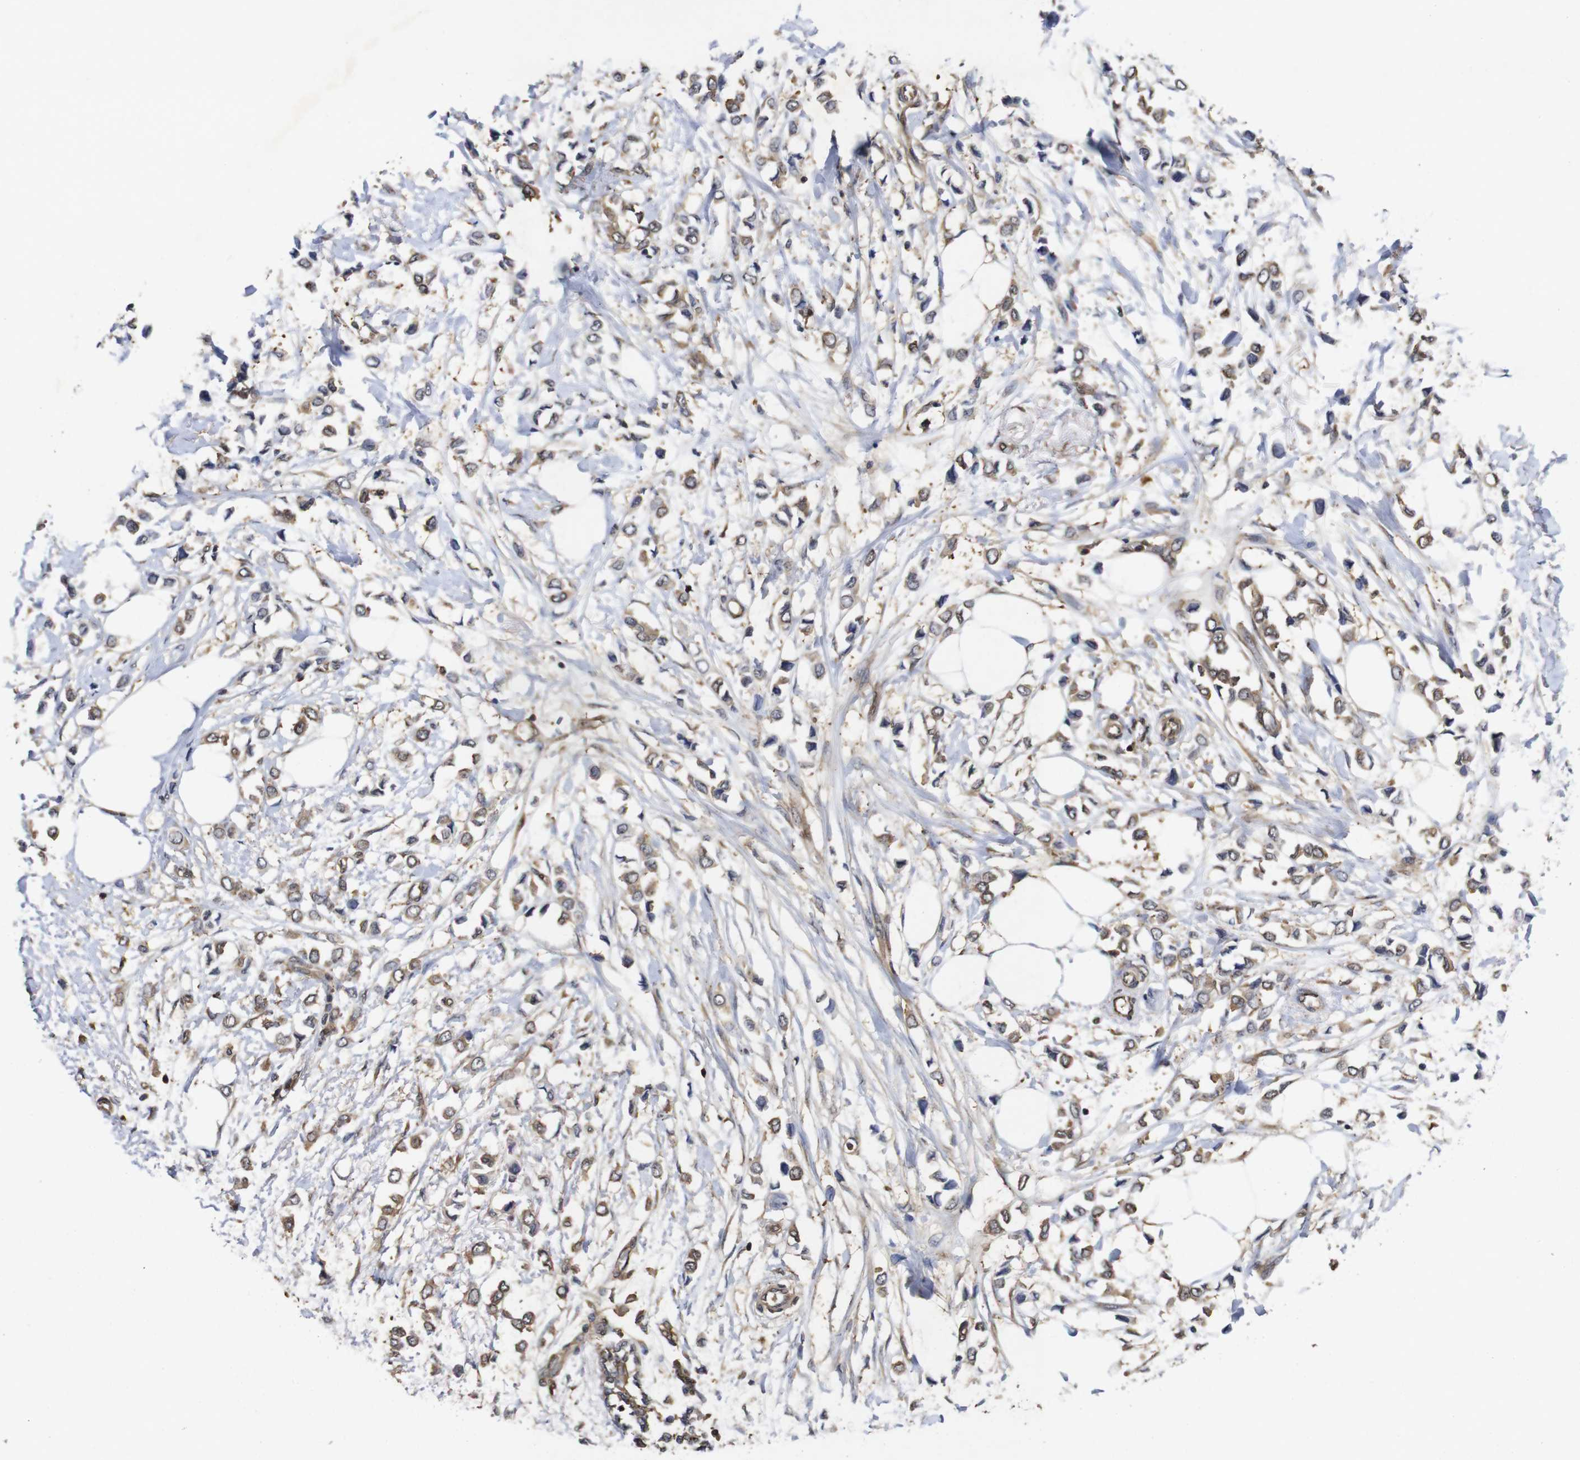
{"staining": {"intensity": "moderate", "quantity": ">75%", "location": "cytoplasmic/membranous"}, "tissue": "breast cancer", "cell_type": "Tumor cells", "image_type": "cancer", "snomed": [{"axis": "morphology", "description": "Lobular carcinoma"}, {"axis": "topography", "description": "Breast"}], "caption": "This is a micrograph of immunohistochemistry staining of breast cancer (lobular carcinoma), which shows moderate expression in the cytoplasmic/membranous of tumor cells.", "gene": "SUMO3", "patient": {"sex": "female", "age": 51}}